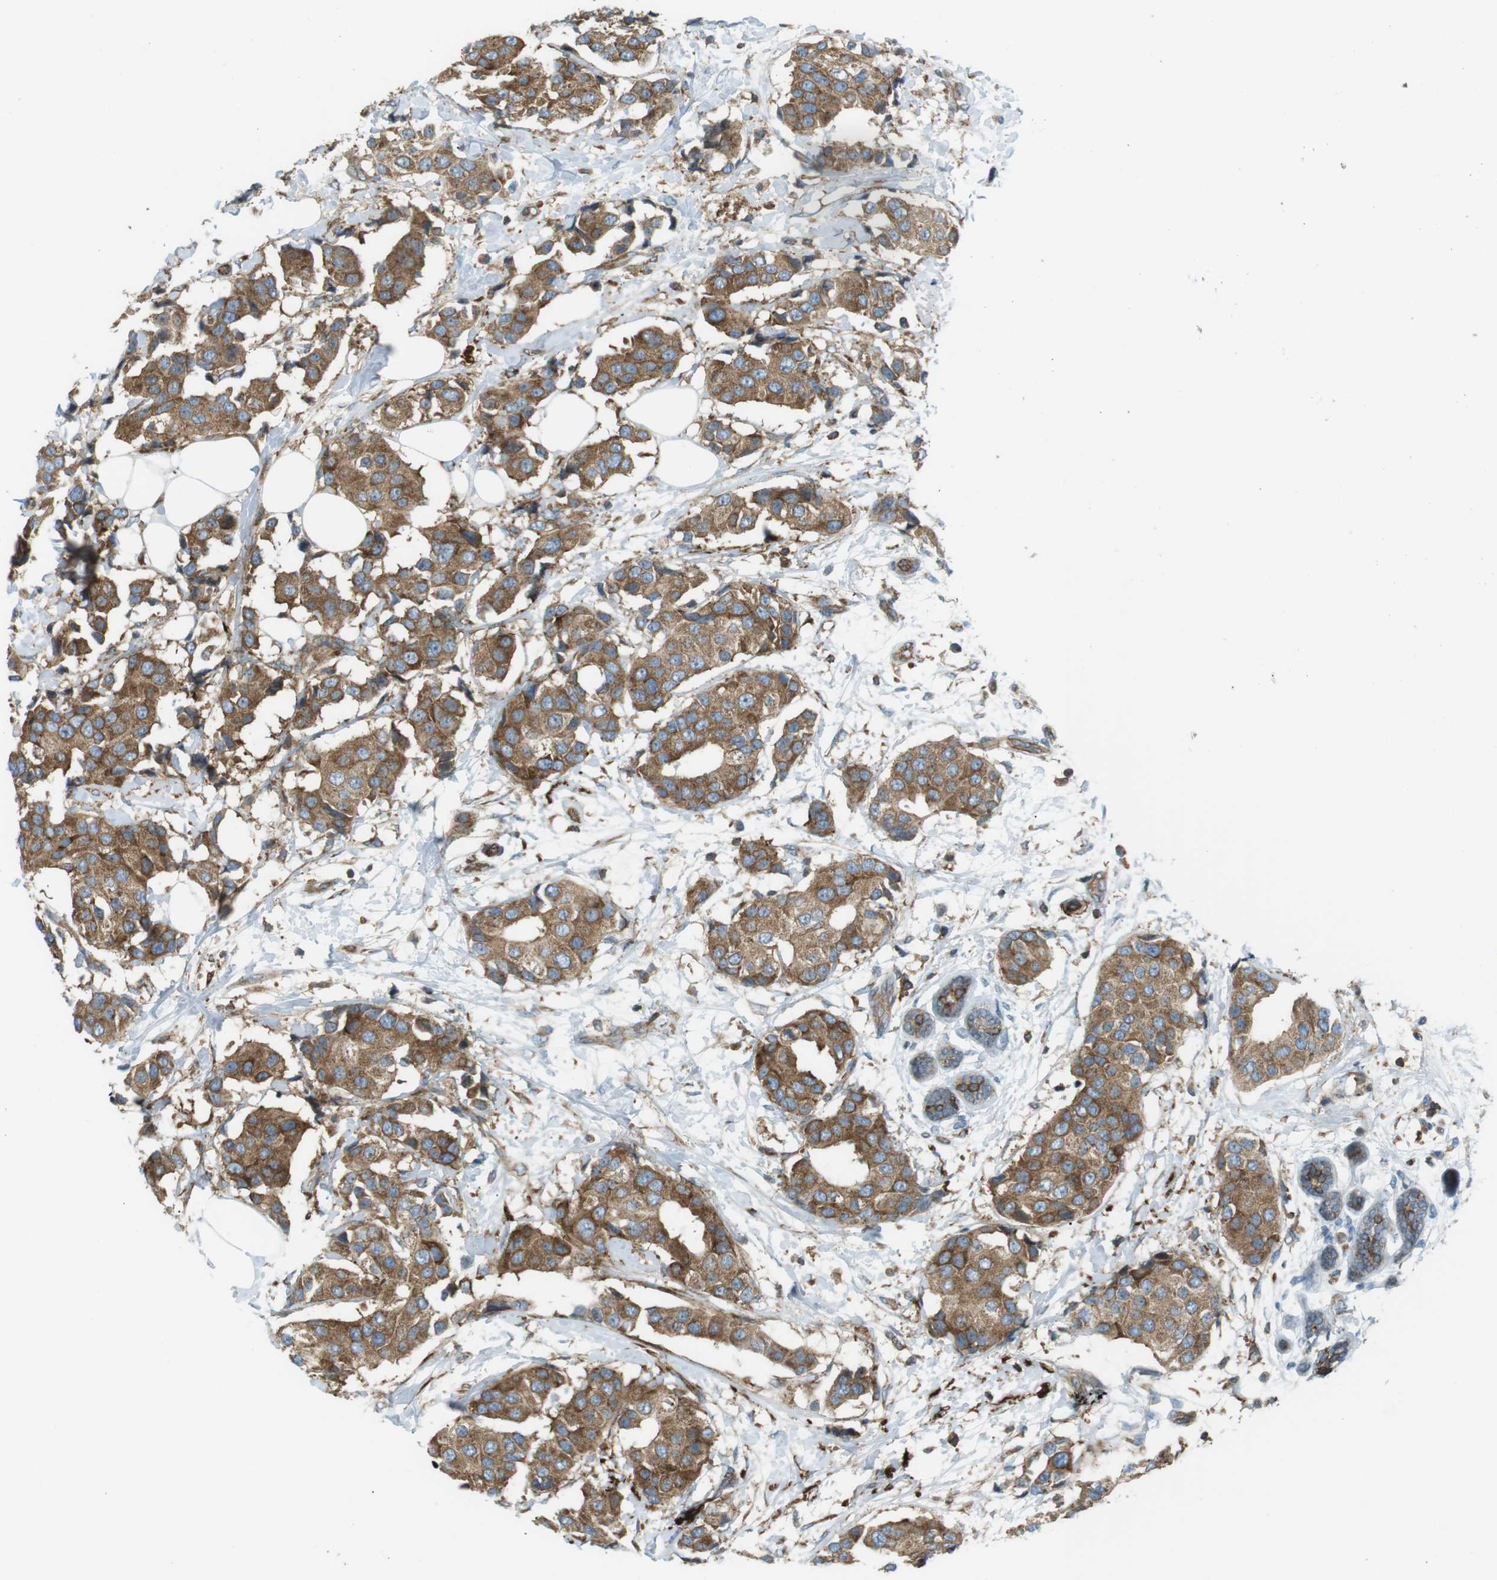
{"staining": {"intensity": "moderate", "quantity": ">75%", "location": "cytoplasmic/membranous"}, "tissue": "breast cancer", "cell_type": "Tumor cells", "image_type": "cancer", "snomed": [{"axis": "morphology", "description": "Normal tissue, NOS"}, {"axis": "morphology", "description": "Duct carcinoma"}, {"axis": "topography", "description": "Breast"}], "caption": "Human breast cancer (infiltrating ductal carcinoma) stained for a protein (brown) reveals moderate cytoplasmic/membranous positive positivity in approximately >75% of tumor cells.", "gene": "FLII", "patient": {"sex": "female", "age": 39}}